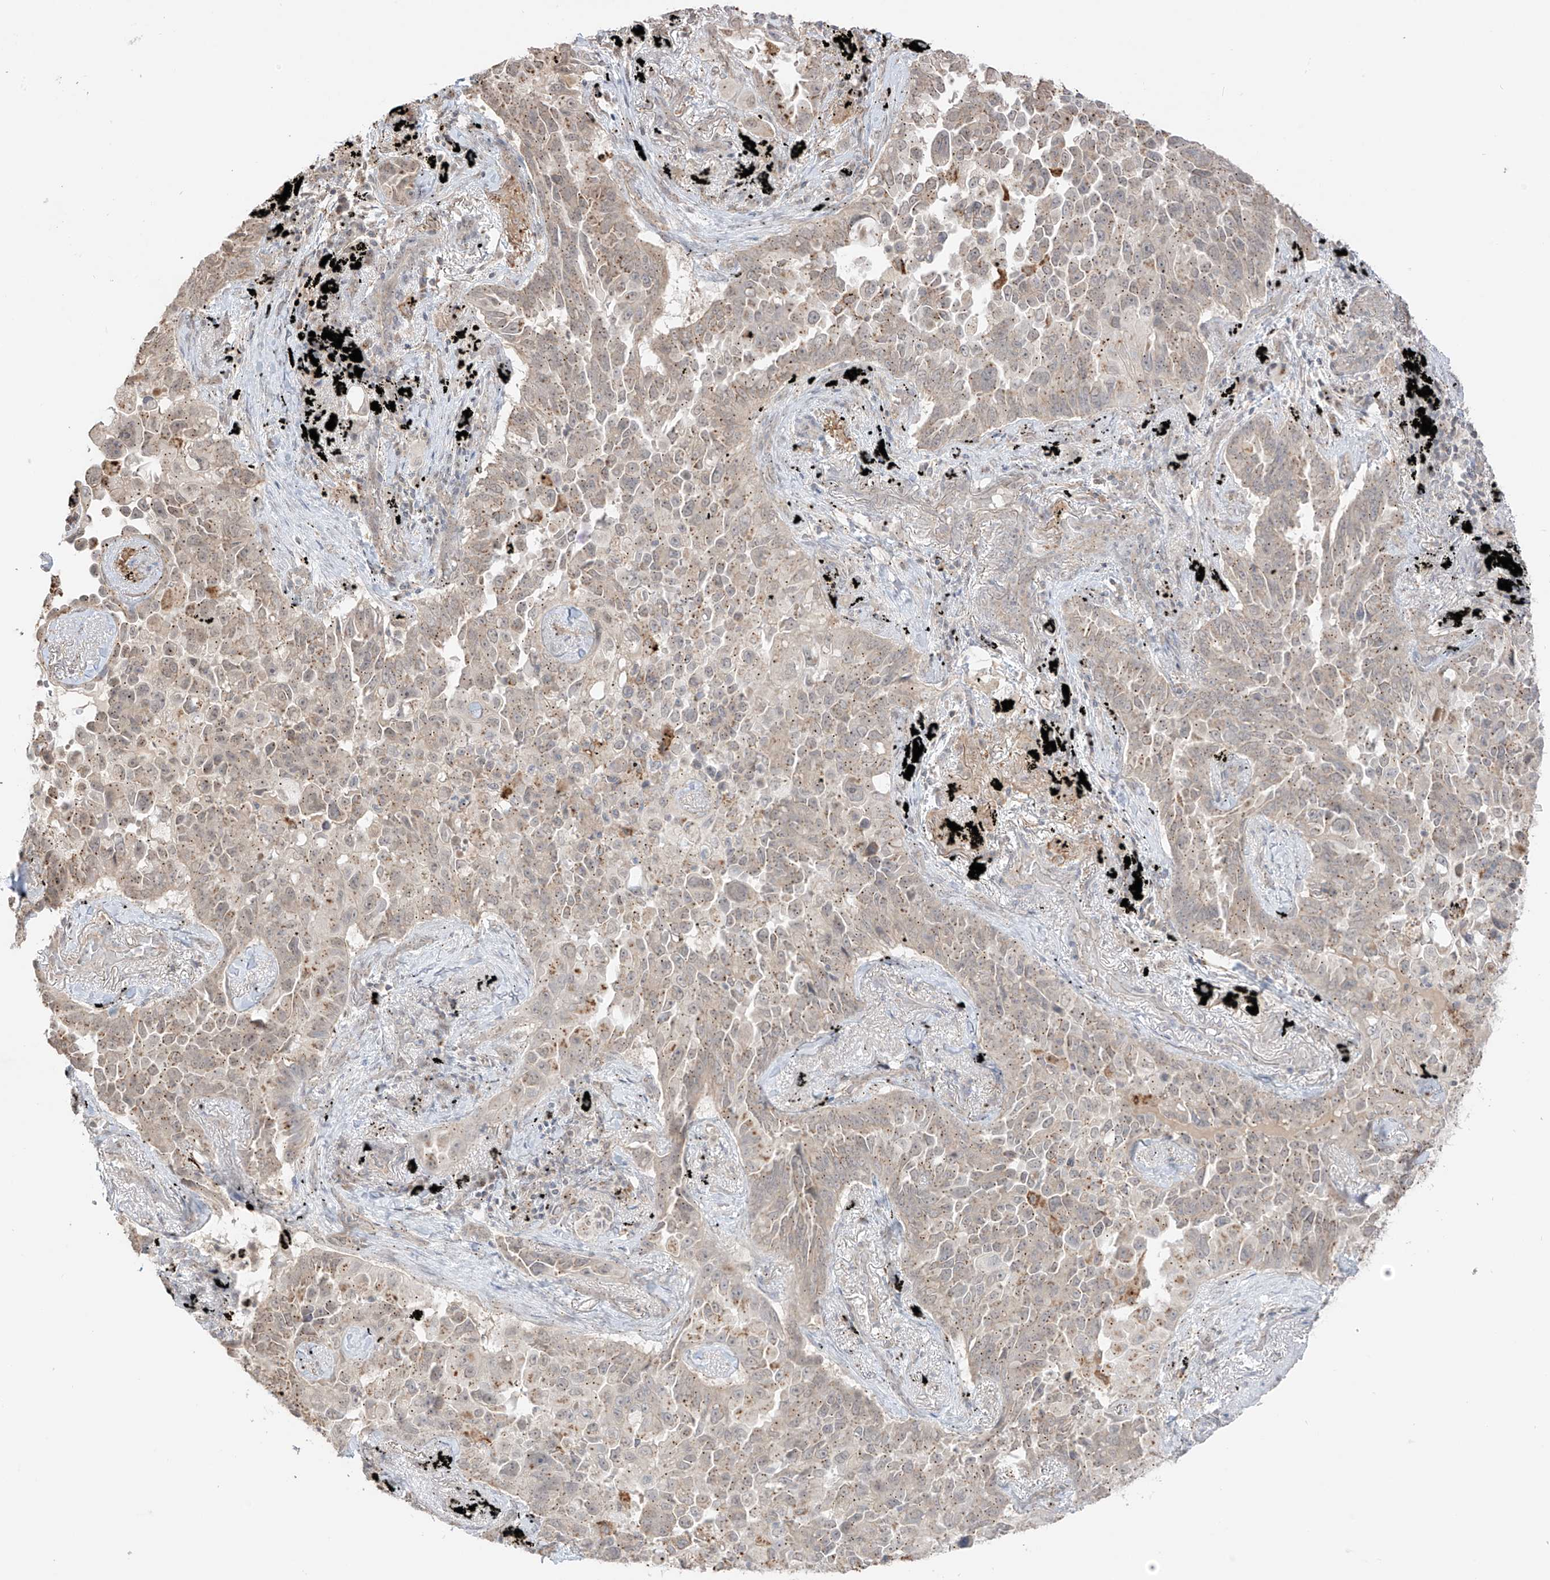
{"staining": {"intensity": "moderate", "quantity": "25%-75%", "location": "cytoplasmic/membranous"}, "tissue": "lung cancer", "cell_type": "Tumor cells", "image_type": "cancer", "snomed": [{"axis": "morphology", "description": "Adenocarcinoma, NOS"}, {"axis": "topography", "description": "Lung"}], "caption": "Immunohistochemistry histopathology image of human adenocarcinoma (lung) stained for a protein (brown), which reveals medium levels of moderate cytoplasmic/membranous expression in approximately 25%-75% of tumor cells.", "gene": "N4BP3", "patient": {"sex": "female", "age": 67}}